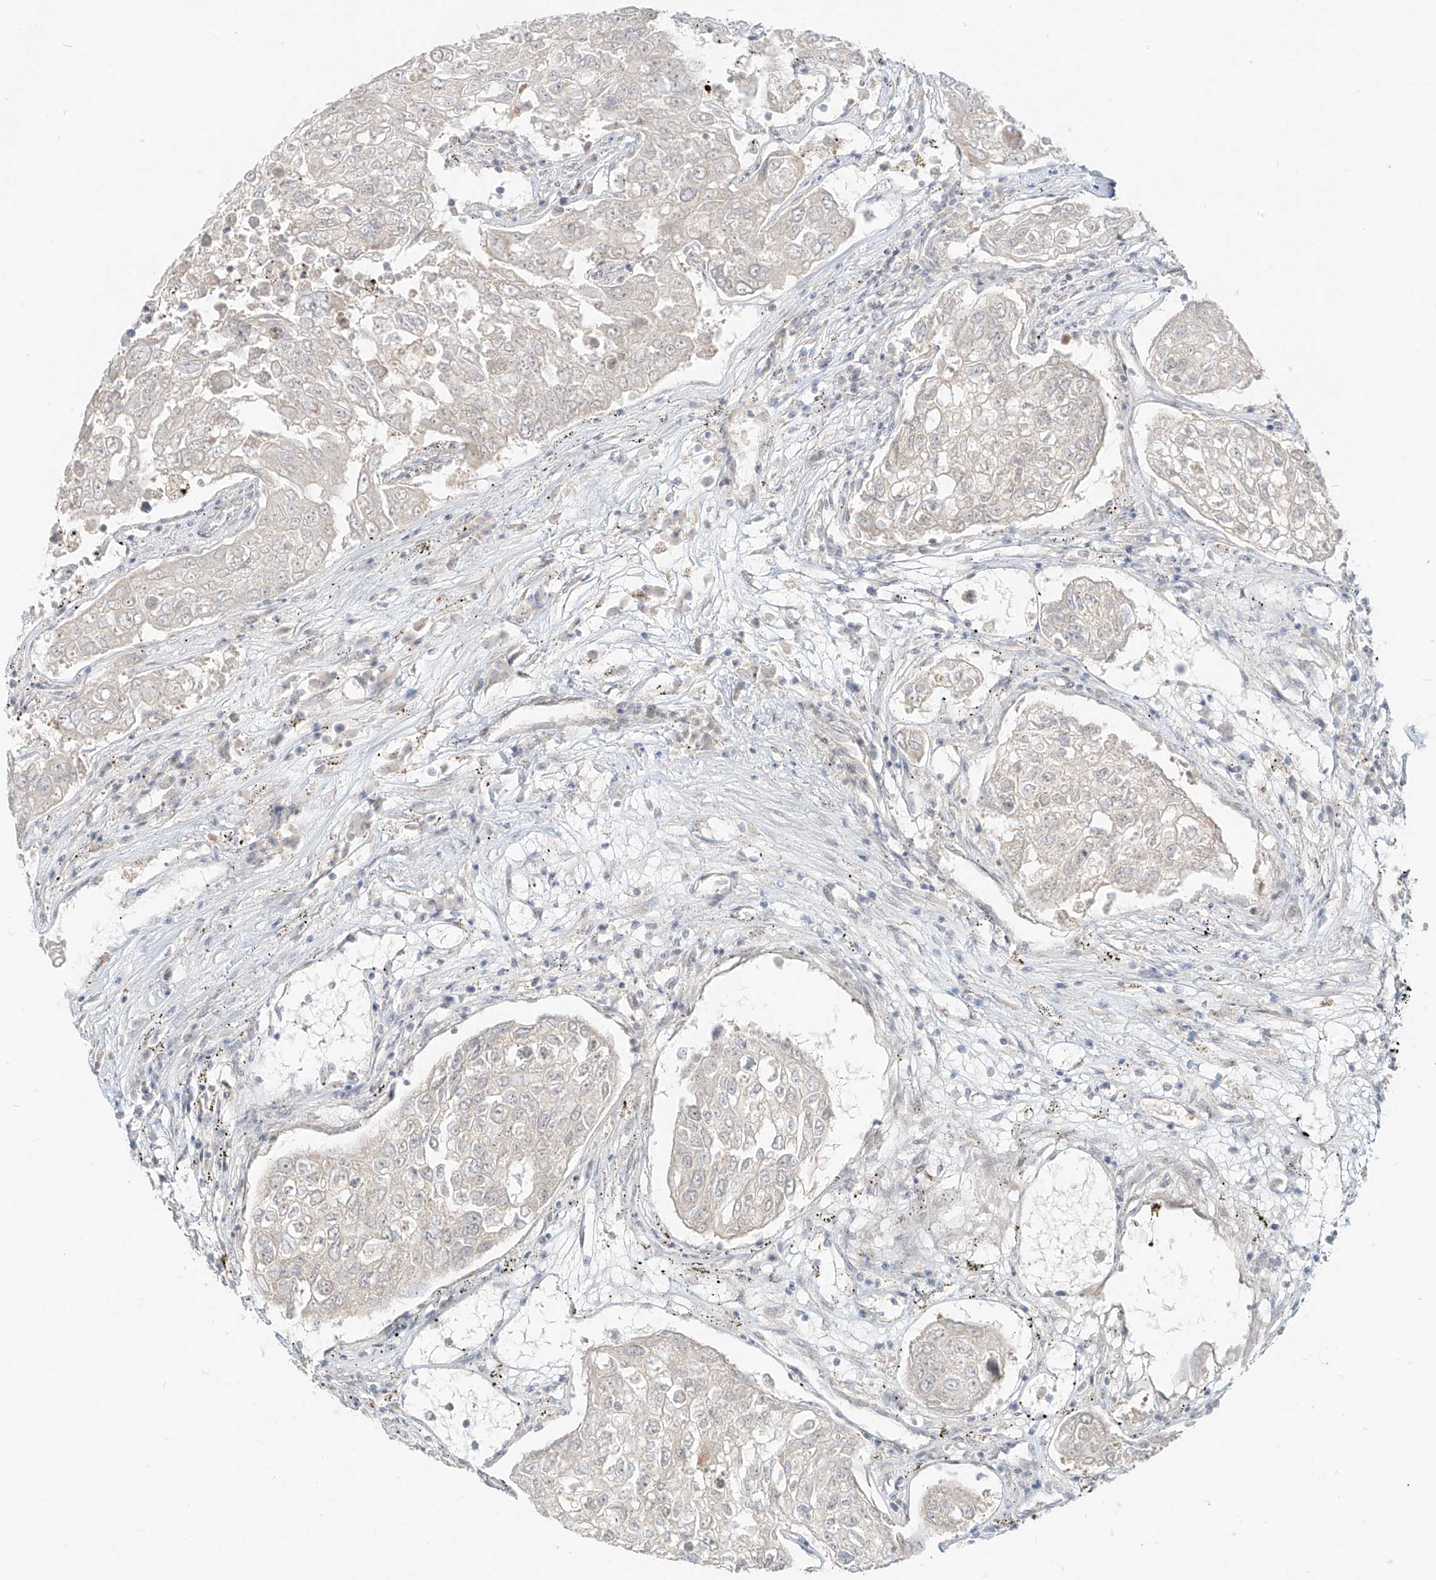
{"staining": {"intensity": "negative", "quantity": "none", "location": "none"}, "tissue": "urothelial cancer", "cell_type": "Tumor cells", "image_type": "cancer", "snomed": [{"axis": "morphology", "description": "Urothelial carcinoma, High grade"}, {"axis": "topography", "description": "Lymph node"}, {"axis": "topography", "description": "Urinary bladder"}], "caption": "This is a histopathology image of IHC staining of urothelial carcinoma (high-grade), which shows no positivity in tumor cells.", "gene": "ZNF774", "patient": {"sex": "male", "age": 51}}